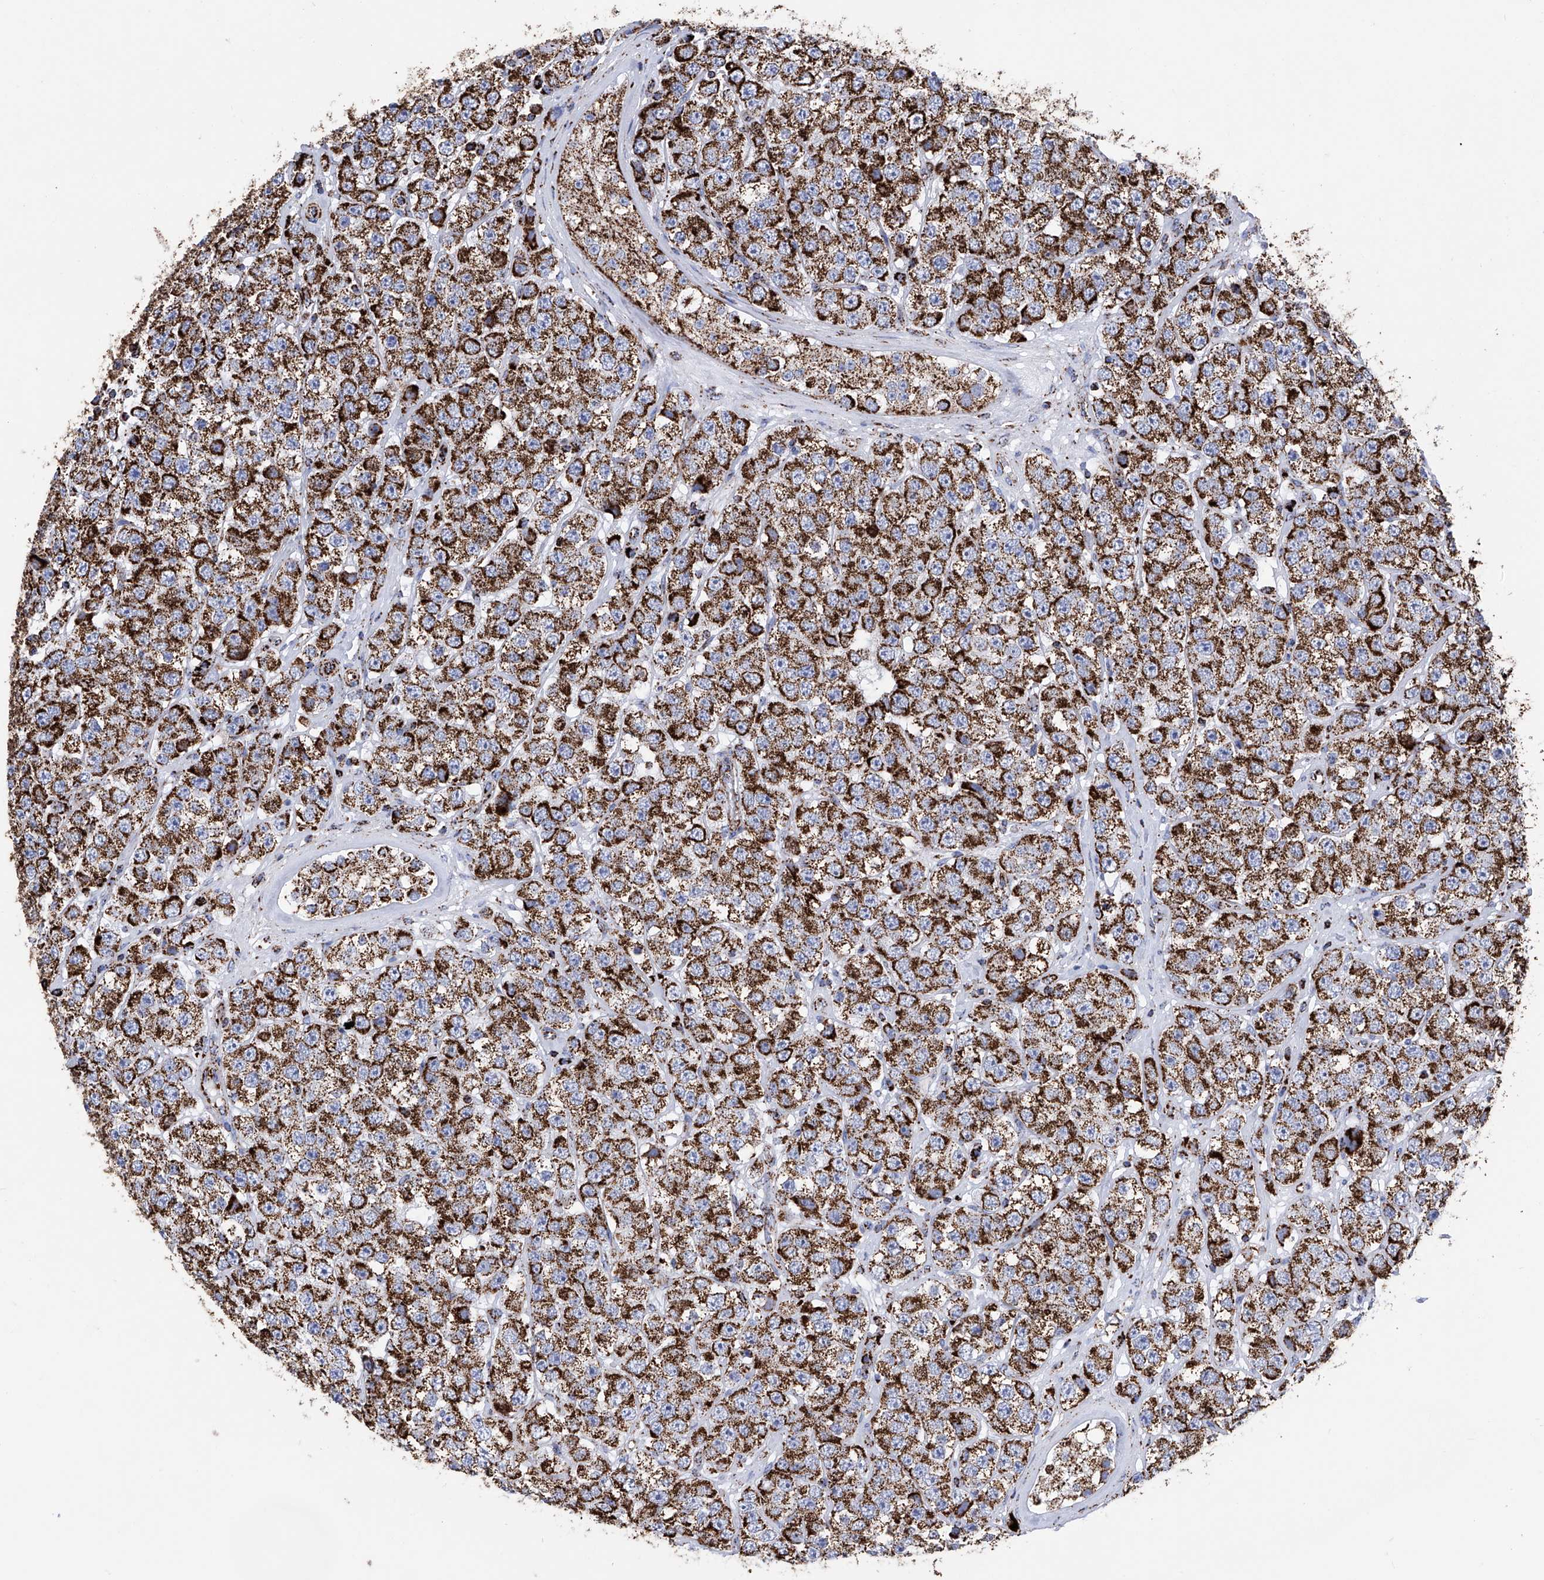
{"staining": {"intensity": "strong", "quantity": ">75%", "location": "cytoplasmic/membranous"}, "tissue": "testis cancer", "cell_type": "Tumor cells", "image_type": "cancer", "snomed": [{"axis": "morphology", "description": "Seminoma, NOS"}, {"axis": "topography", "description": "Testis"}], "caption": "Human testis cancer (seminoma) stained with a protein marker reveals strong staining in tumor cells.", "gene": "ATP5PF", "patient": {"sex": "male", "age": 28}}